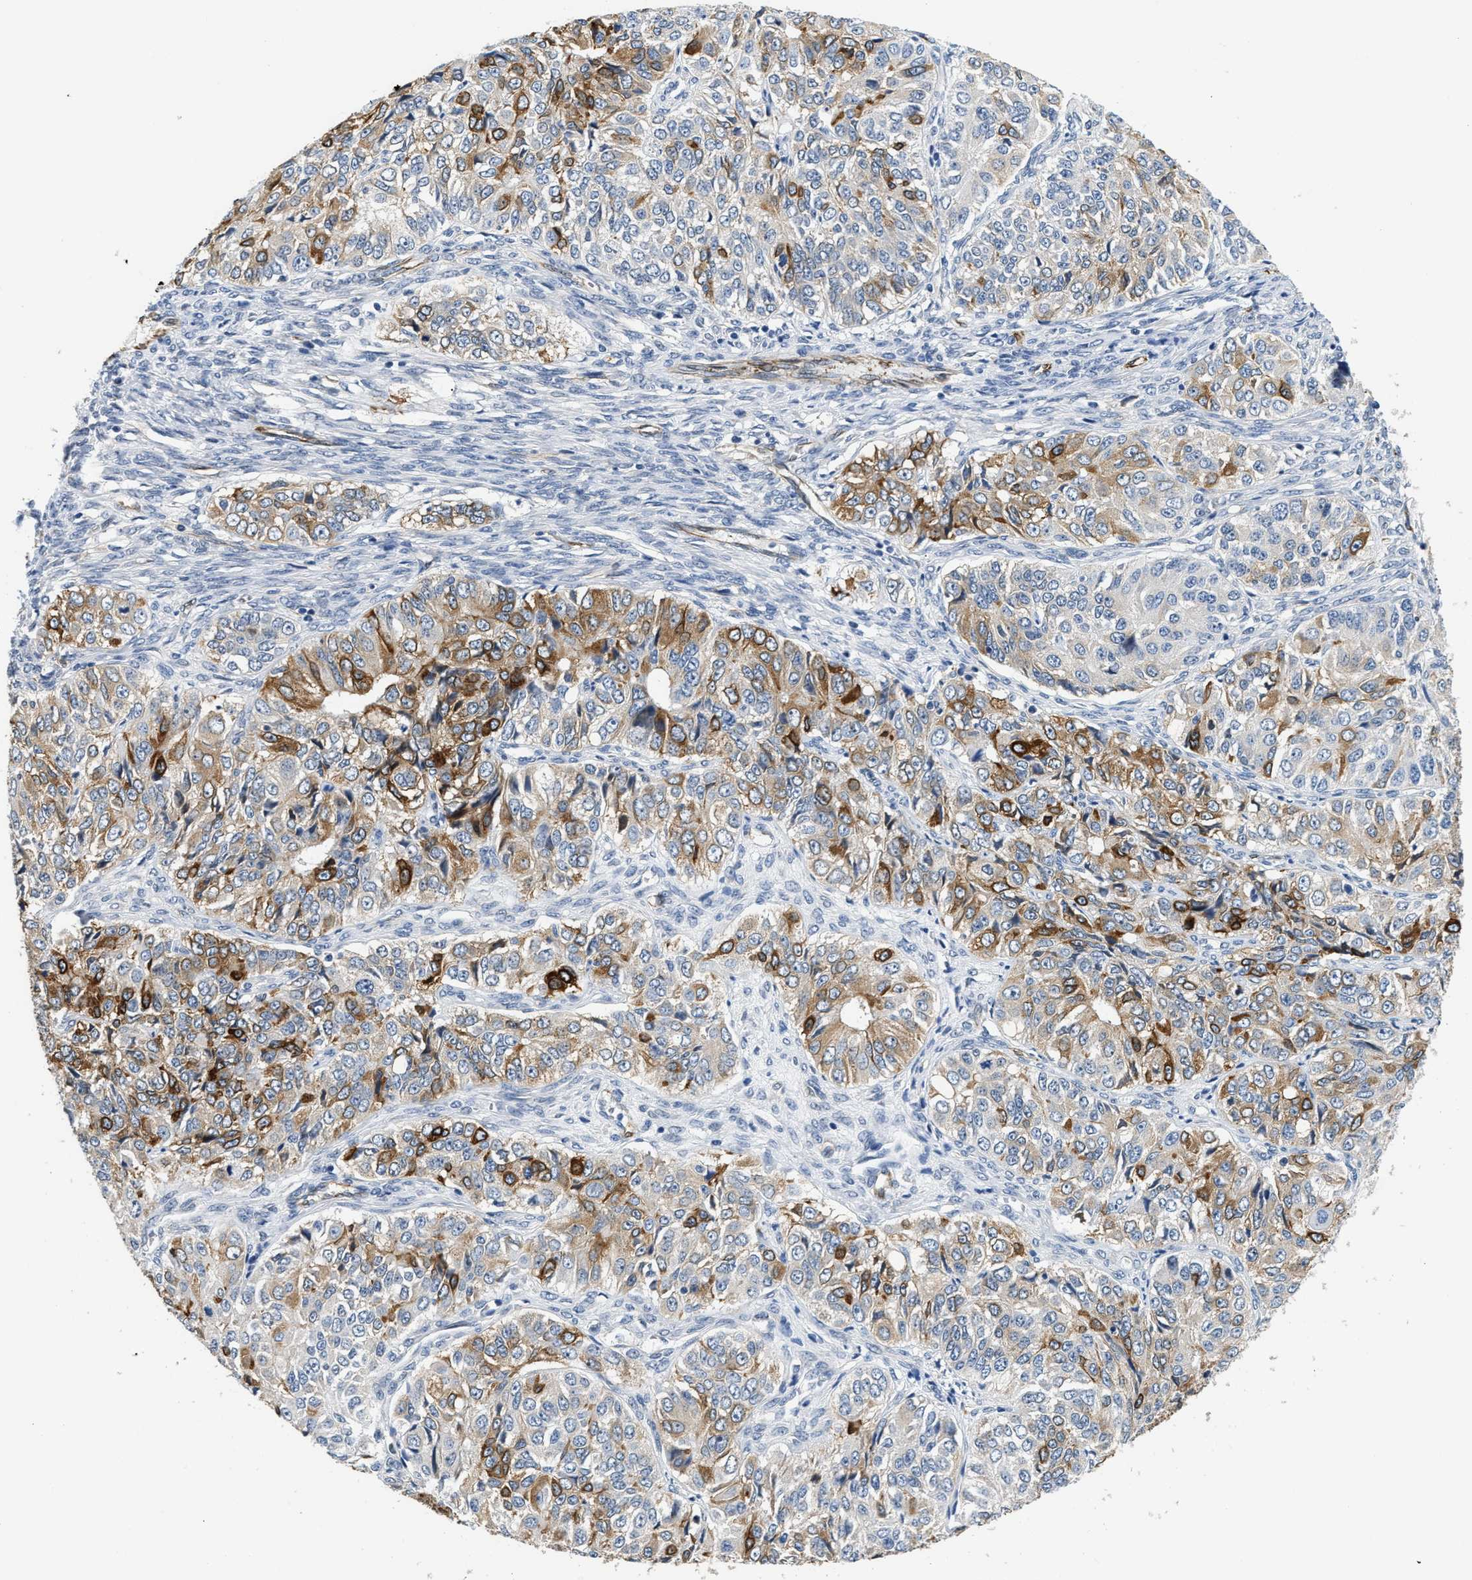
{"staining": {"intensity": "moderate", "quantity": ">75%", "location": "cytoplasmic/membranous"}, "tissue": "ovarian cancer", "cell_type": "Tumor cells", "image_type": "cancer", "snomed": [{"axis": "morphology", "description": "Carcinoma, endometroid"}, {"axis": "topography", "description": "Ovary"}], "caption": "Ovarian cancer stained with a brown dye displays moderate cytoplasmic/membranous positive staining in approximately >75% of tumor cells.", "gene": "CLGN", "patient": {"sex": "female", "age": 51}}